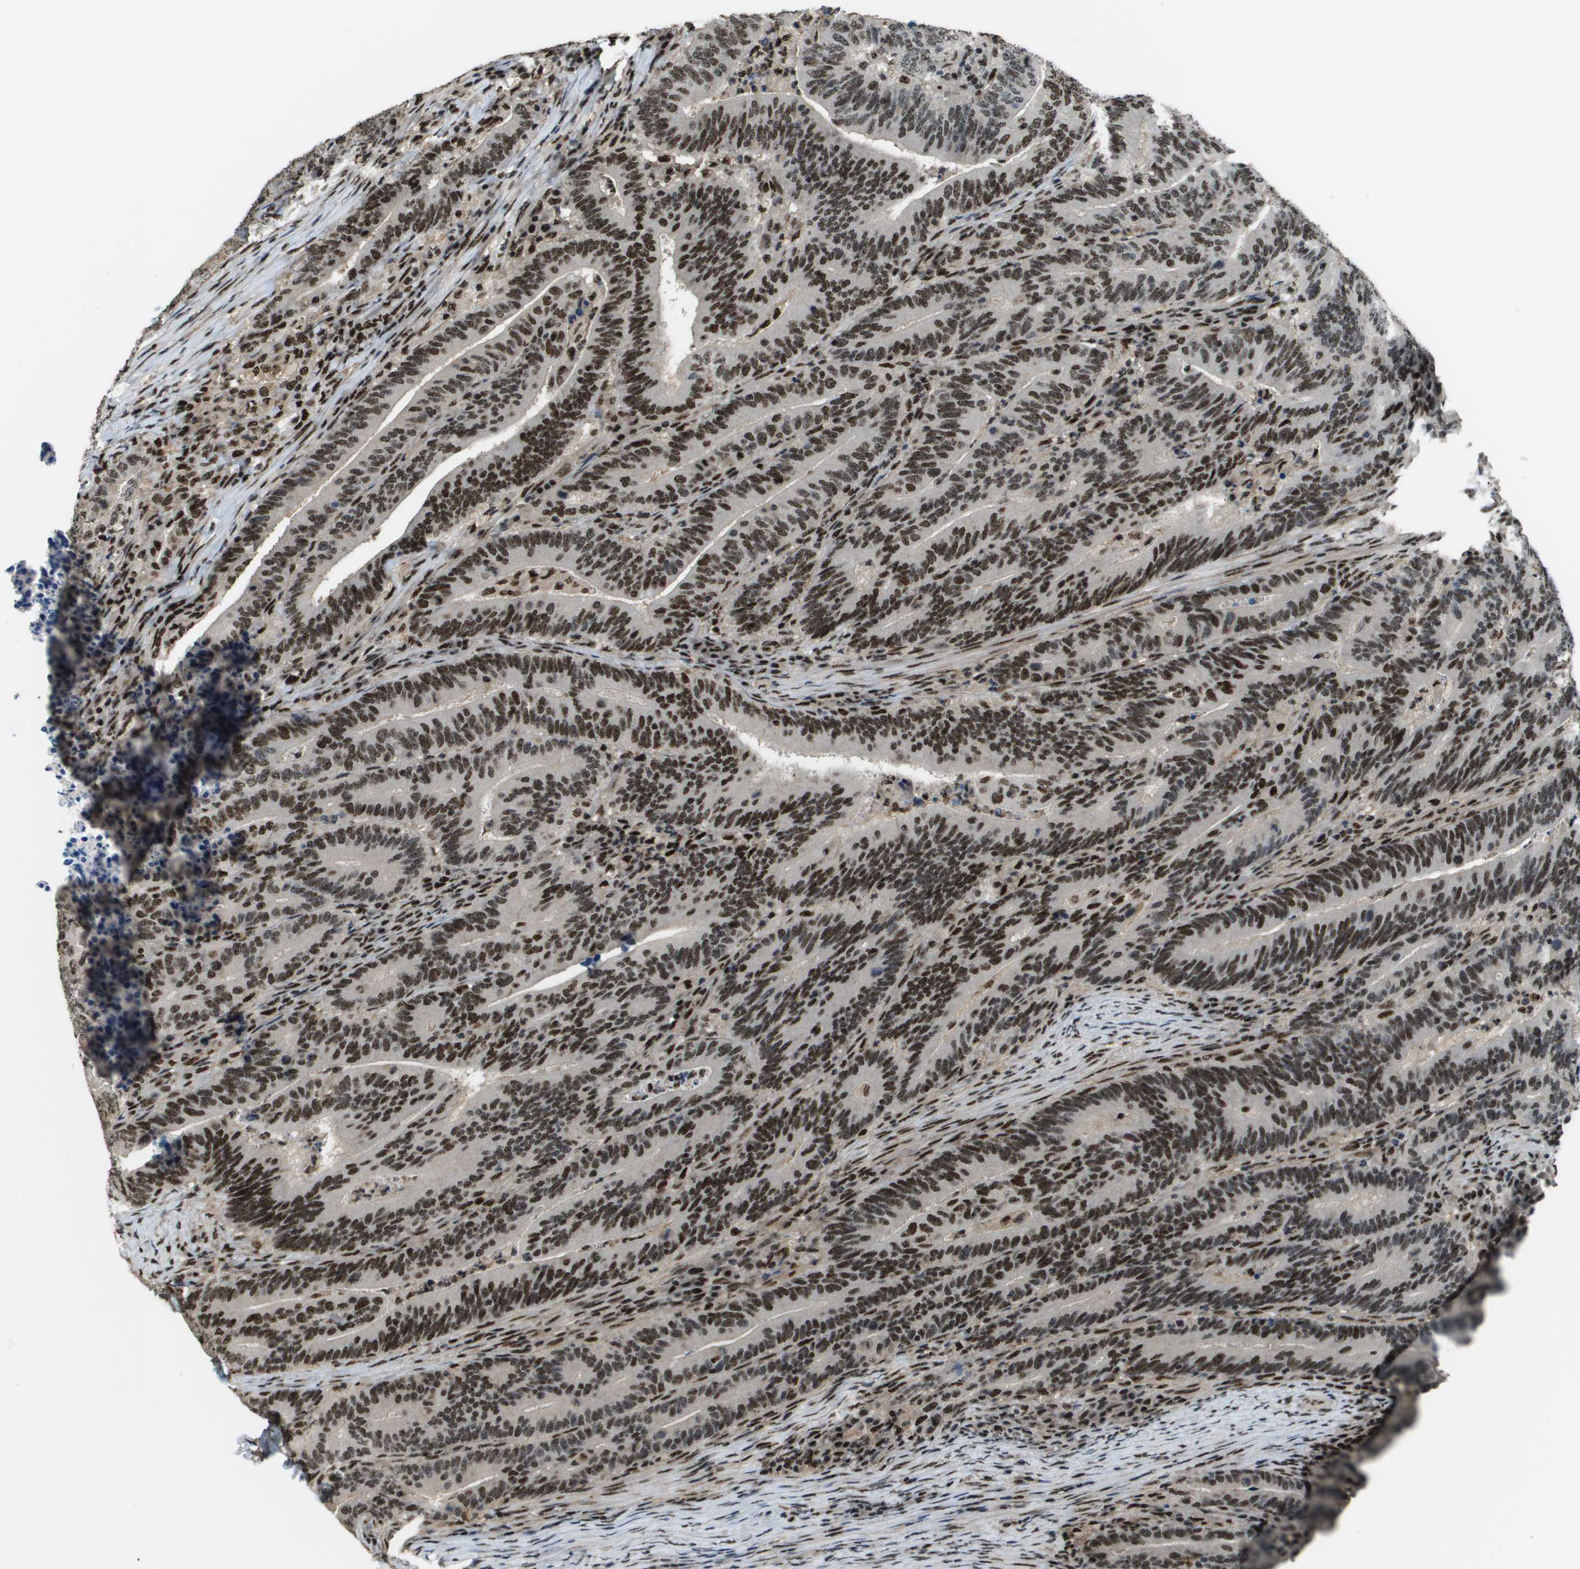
{"staining": {"intensity": "strong", "quantity": ">75%", "location": "nuclear"}, "tissue": "colorectal cancer", "cell_type": "Tumor cells", "image_type": "cancer", "snomed": [{"axis": "morphology", "description": "Adenocarcinoma, NOS"}, {"axis": "topography", "description": "Colon"}], "caption": "Colorectal cancer stained with a protein marker demonstrates strong staining in tumor cells.", "gene": "SP100", "patient": {"sex": "female", "age": 66}}